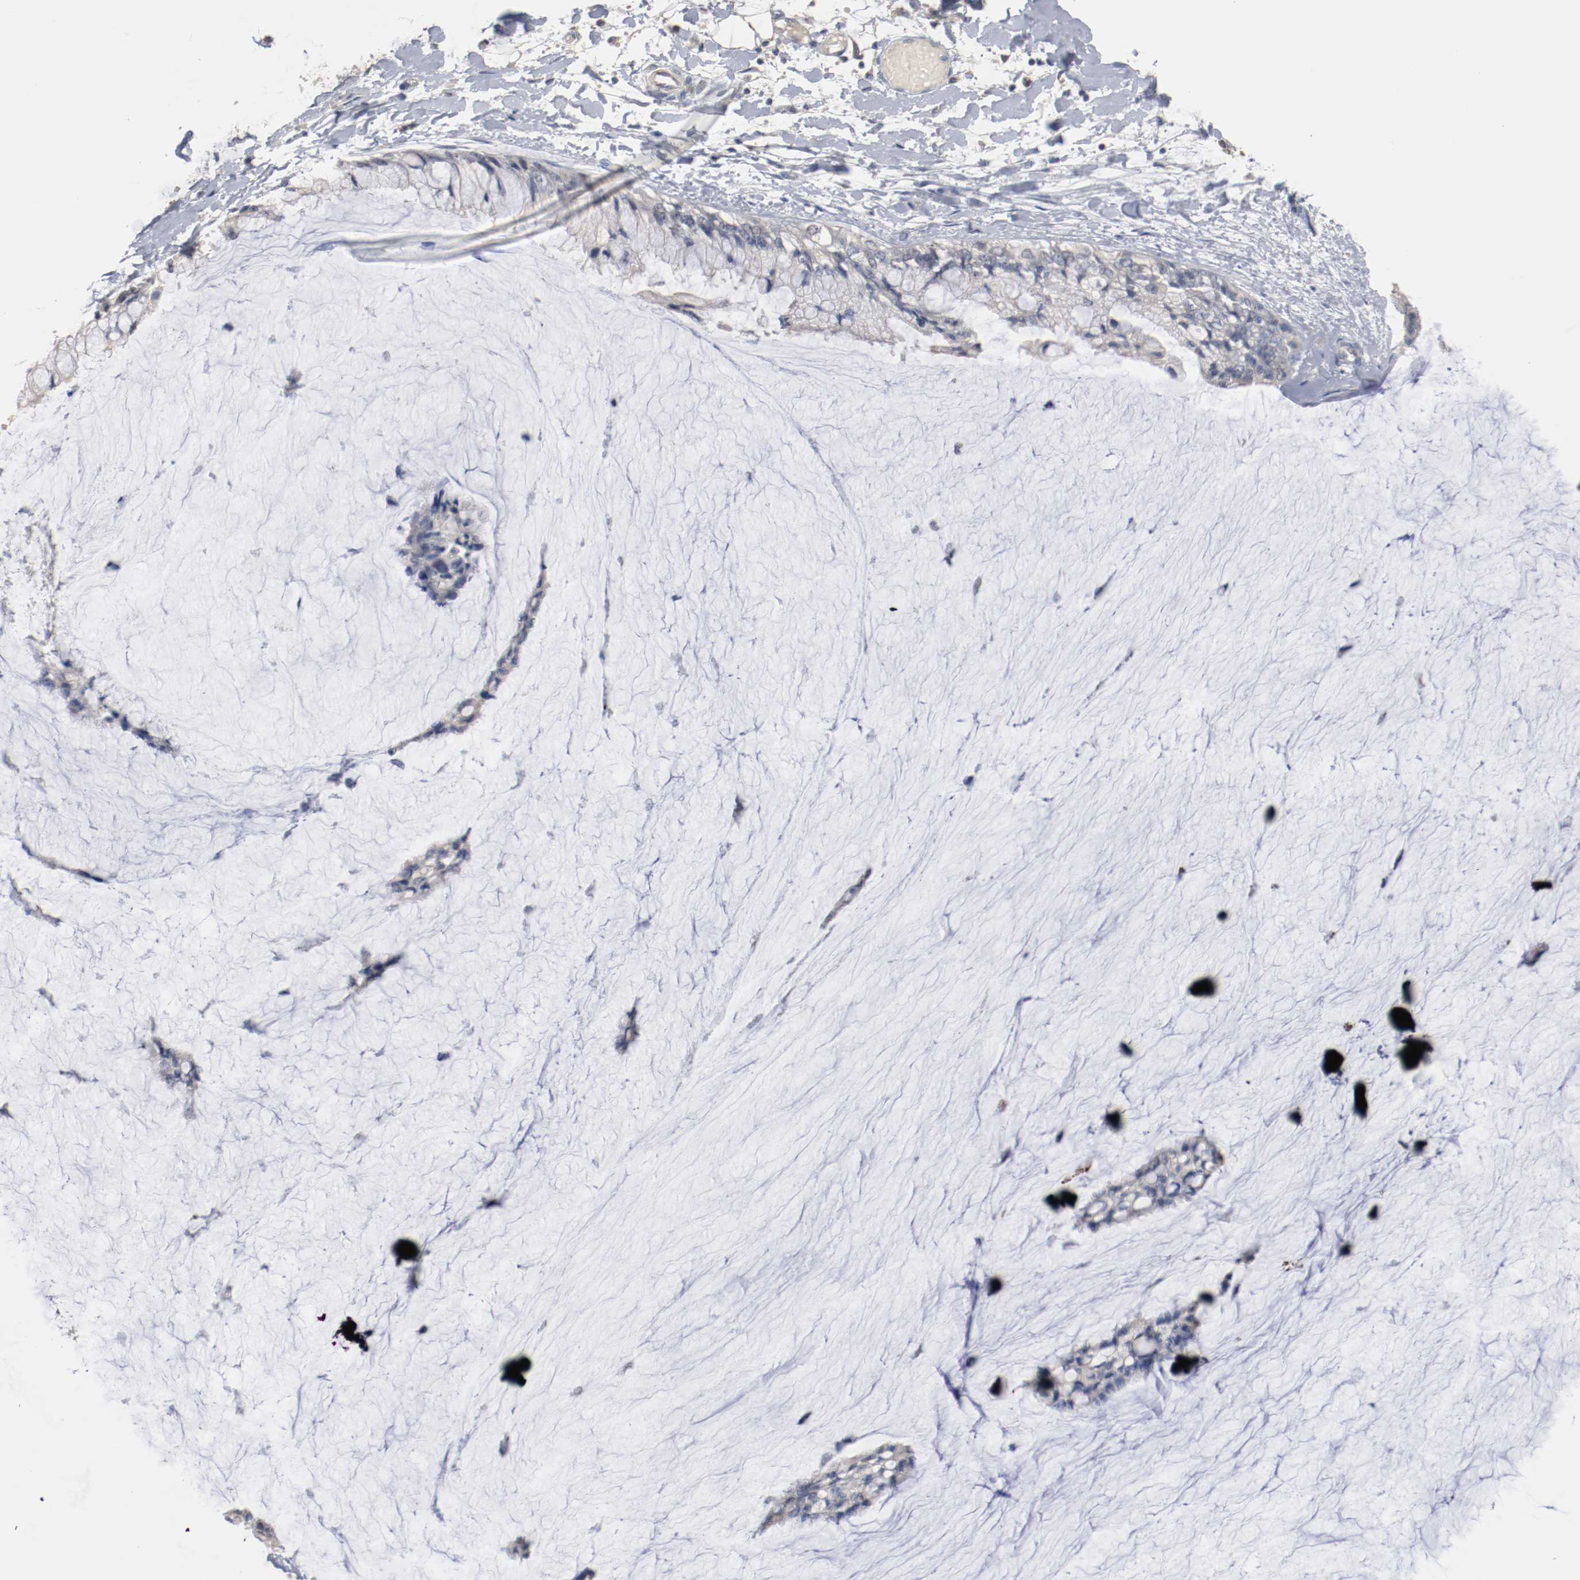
{"staining": {"intensity": "negative", "quantity": "none", "location": "none"}, "tissue": "ovarian cancer", "cell_type": "Tumor cells", "image_type": "cancer", "snomed": [{"axis": "morphology", "description": "Cystadenocarcinoma, mucinous, NOS"}, {"axis": "topography", "description": "Ovary"}], "caption": "Immunohistochemistry (IHC) of ovarian cancer exhibits no expression in tumor cells. Nuclei are stained in blue.", "gene": "ERICH1", "patient": {"sex": "female", "age": 39}}